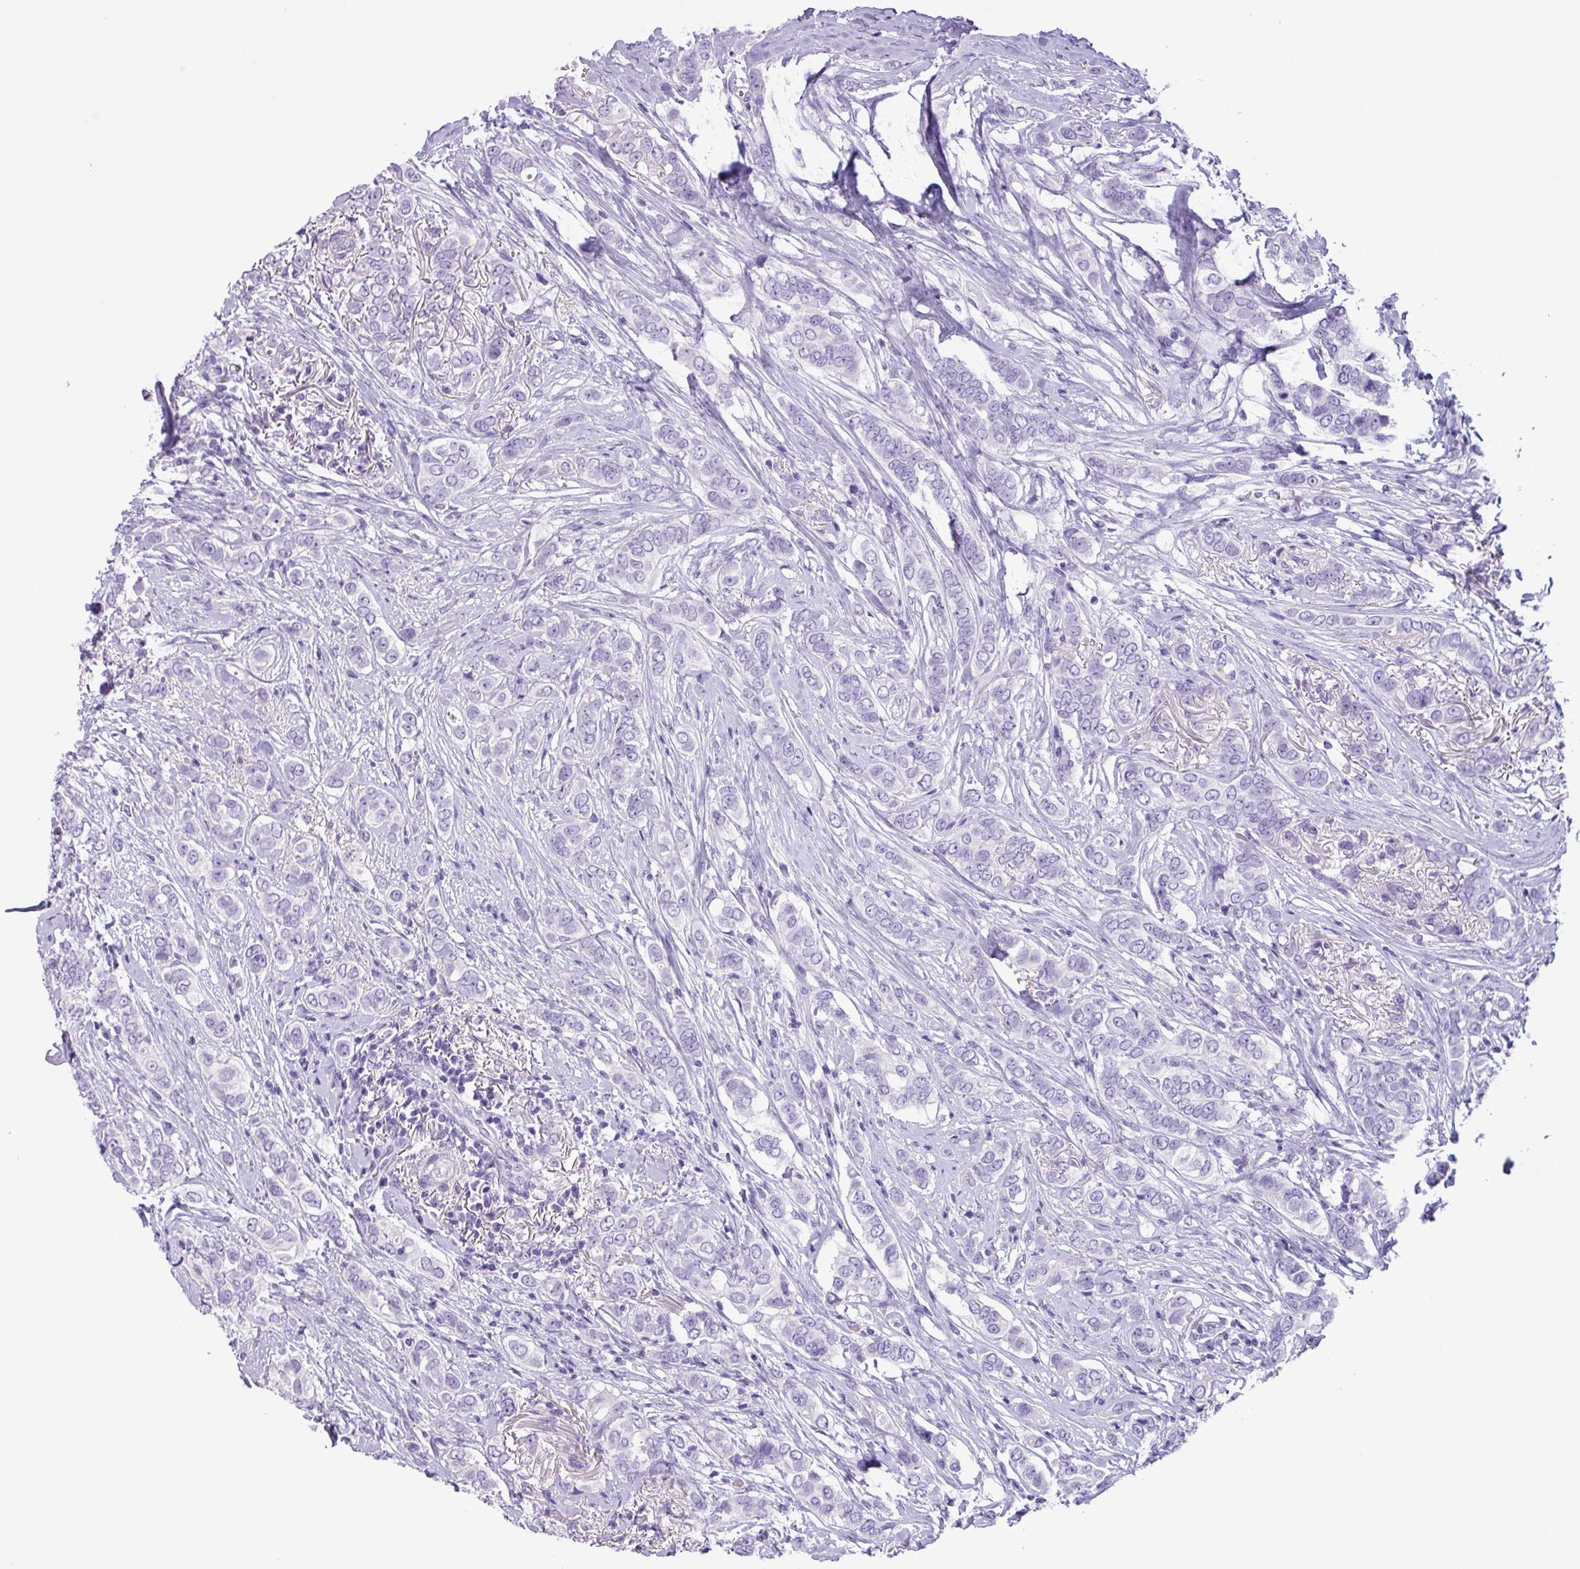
{"staining": {"intensity": "negative", "quantity": "none", "location": "none"}, "tissue": "breast cancer", "cell_type": "Tumor cells", "image_type": "cancer", "snomed": [{"axis": "morphology", "description": "Lobular carcinoma"}, {"axis": "topography", "description": "Breast"}], "caption": "Protein analysis of breast lobular carcinoma demonstrates no significant positivity in tumor cells.", "gene": "CYSTM1", "patient": {"sex": "female", "age": 51}}